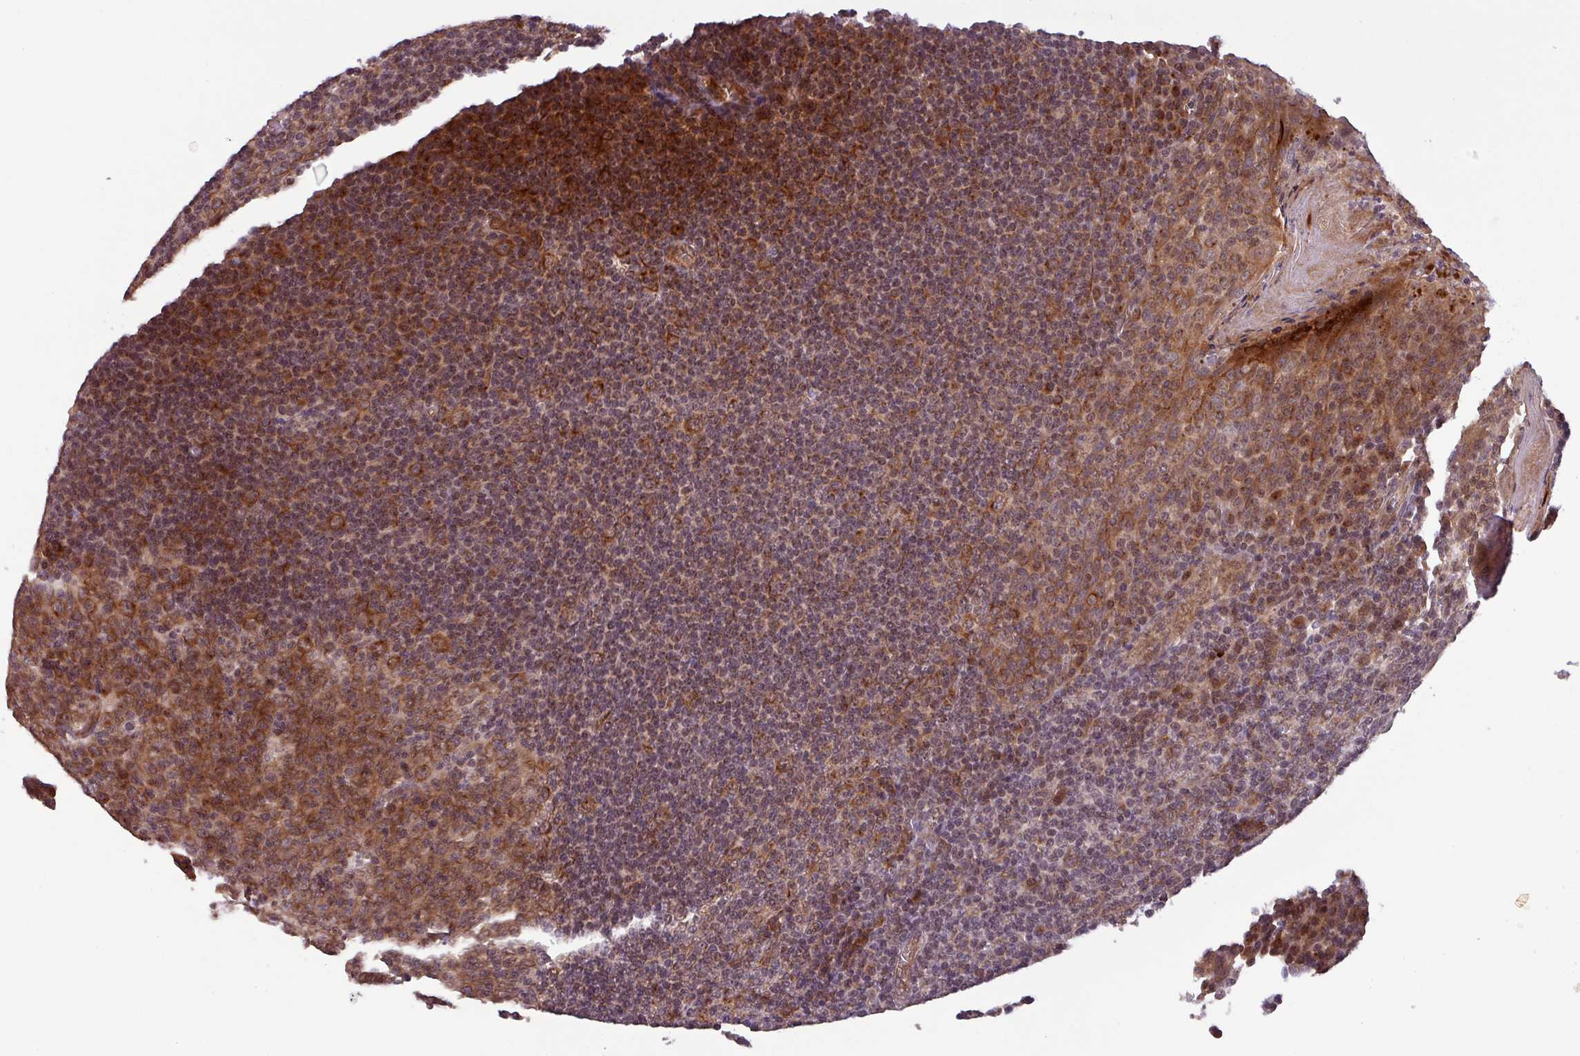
{"staining": {"intensity": "moderate", "quantity": ">75%", "location": "cytoplasmic/membranous"}, "tissue": "tonsil", "cell_type": "Germinal center cells", "image_type": "normal", "snomed": [{"axis": "morphology", "description": "Normal tissue, NOS"}, {"axis": "topography", "description": "Tonsil"}], "caption": "High-magnification brightfield microscopy of normal tonsil stained with DAB (3,3'-diaminobenzidine) (brown) and counterstained with hematoxylin (blue). germinal center cells exhibit moderate cytoplasmic/membranous expression is seen in approximately>75% of cells.", "gene": "PUS1", "patient": {"sex": "male", "age": 27}}